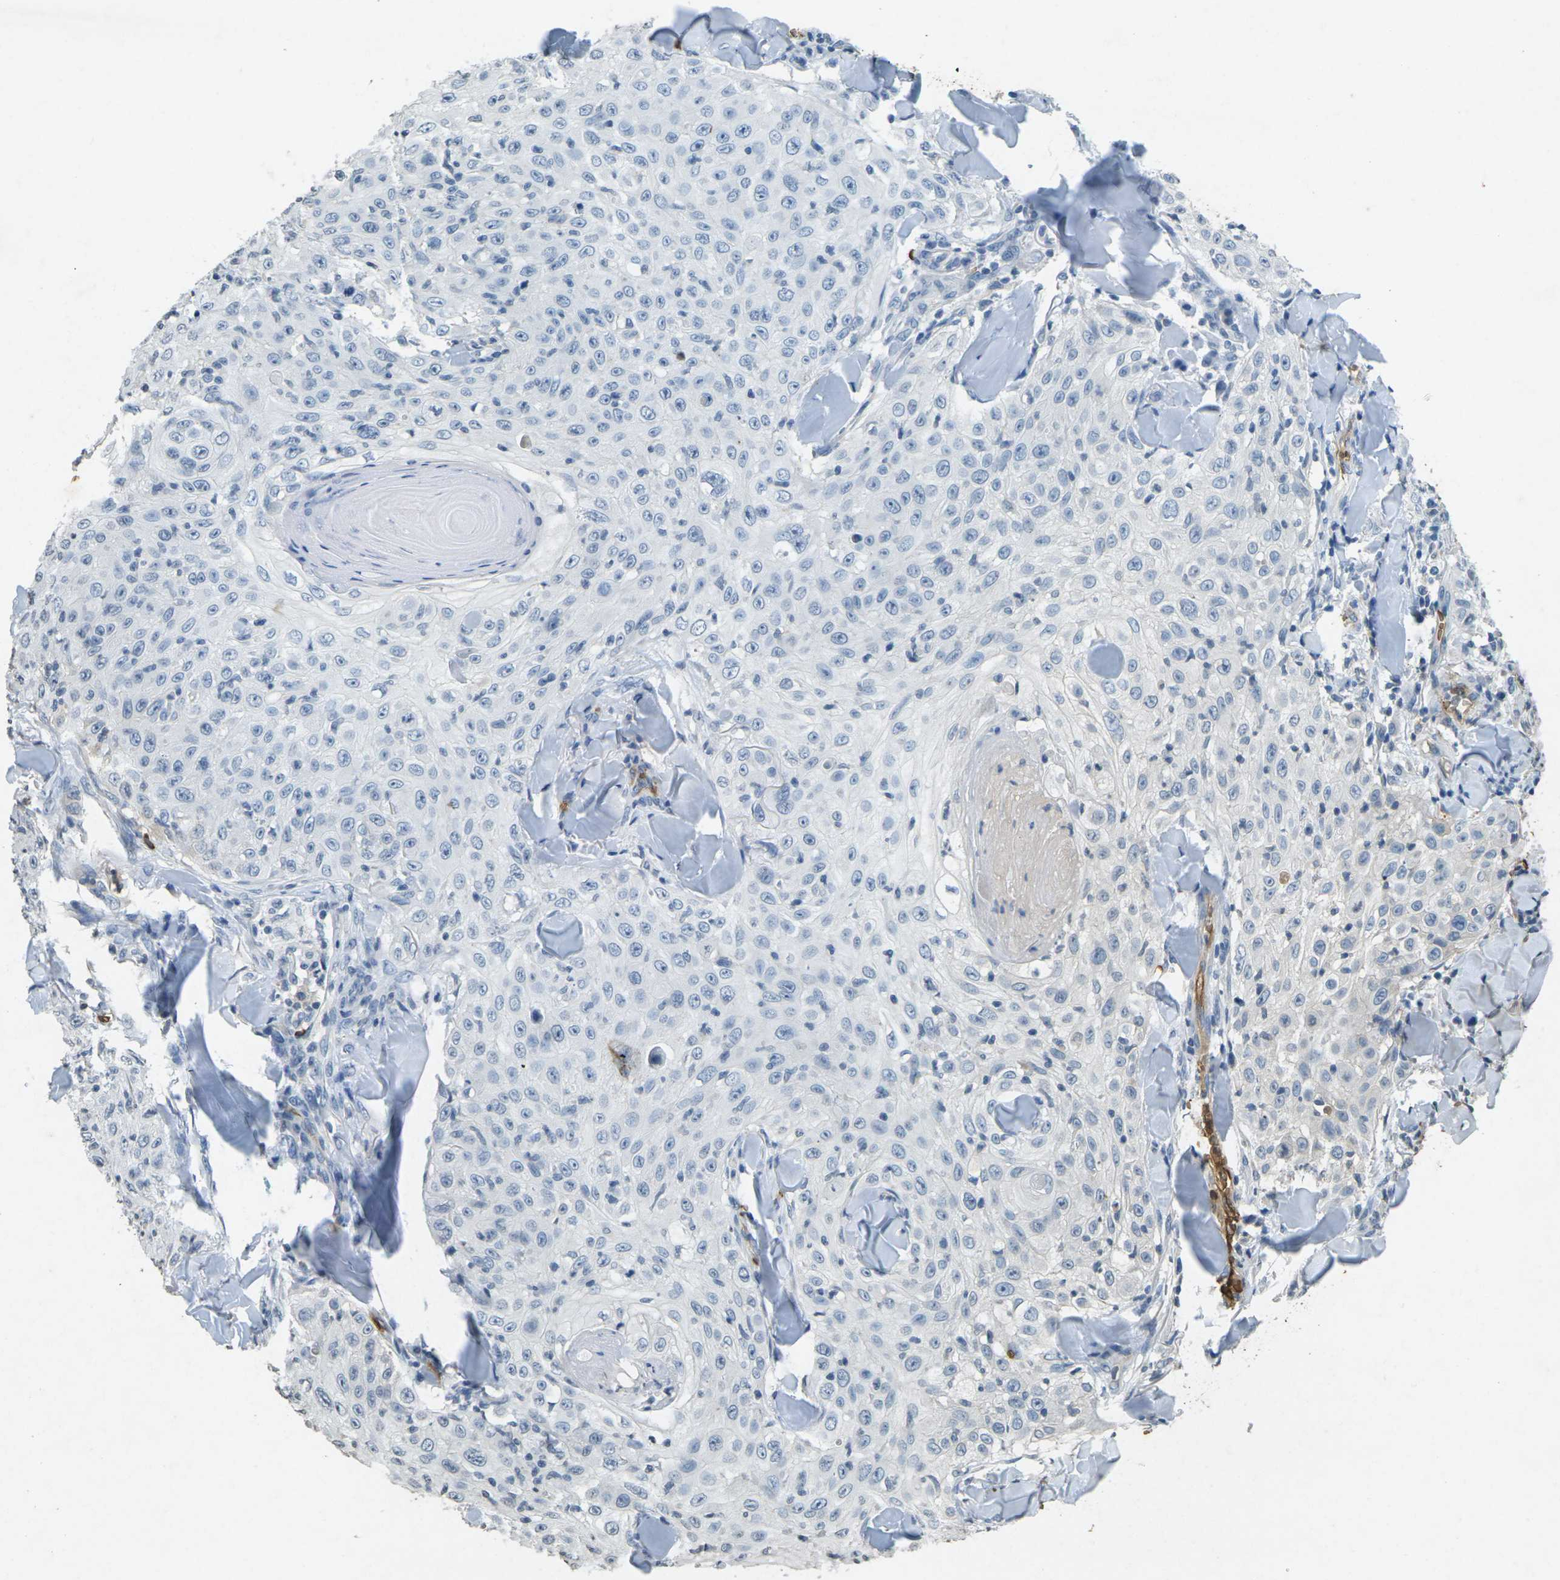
{"staining": {"intensity": "negative", "quantity": "none", "location": "none"}, "tissue": "skin cancer", "cell_type": "Tumor cells", "image_type": "cancer", "snomed": [{"axis": "morphology", "description": "Squamous cell carcinoma, NOS"}, {"axis": "topography", "description": "Skin"}], "caption": "This is a image of immunohistochemistry staining of skin cancer, which shows no staining in tumor cells.", "gene": "HBB", "patient": {"sex": "male", "age": 86}}